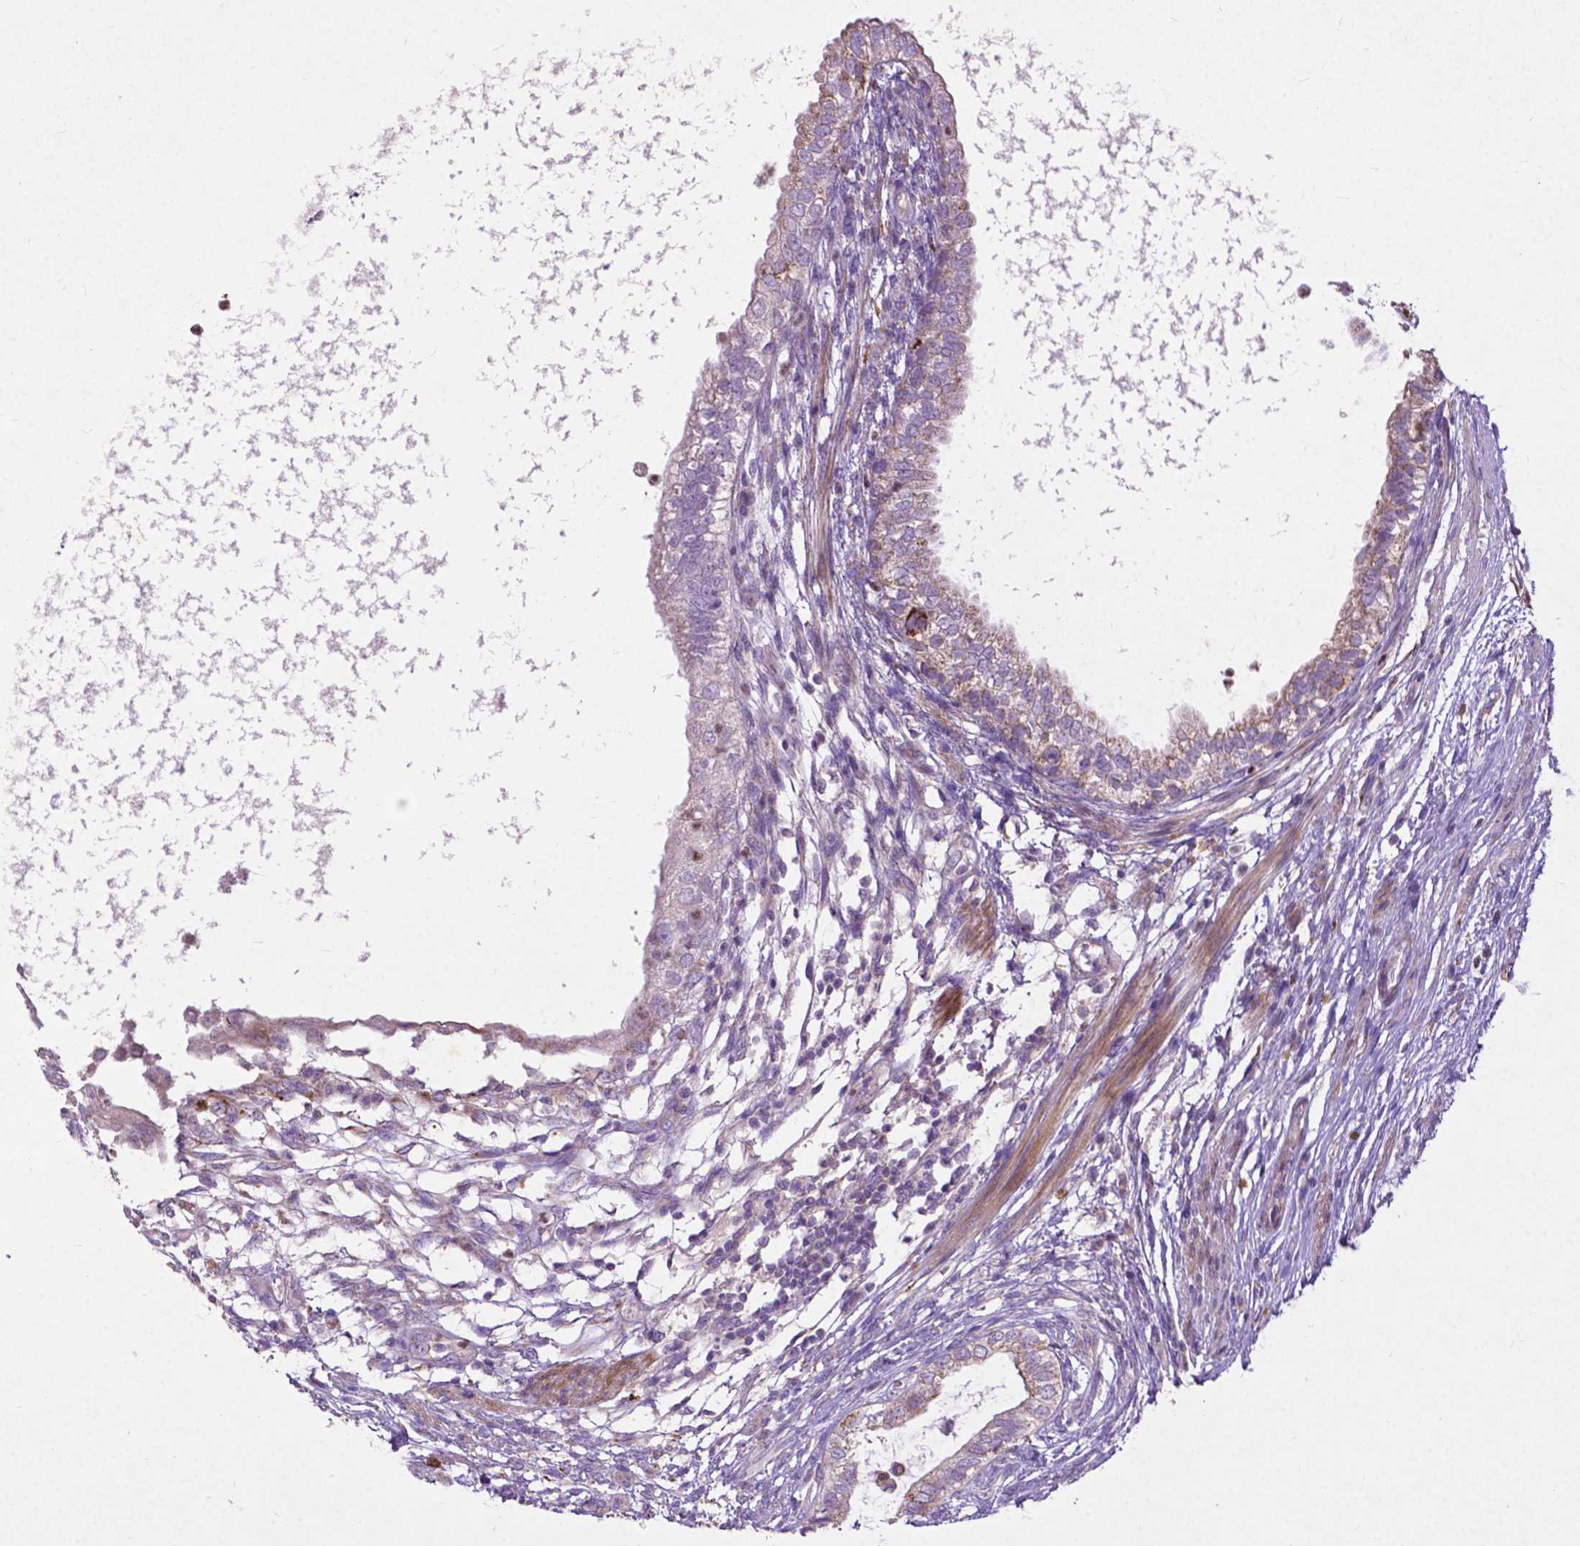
{"staining": {"intensity": "weak", "quantity": "<25%", "location": "cytoplasmic/membranous"}, "tissue": "testis cancer", "cell_type": "Tumor cells", "image_type": "cancer", "snomed": [{"axis": "morphology", "description": "Carcinoma, Embryonal, NOS"}, {"axis": "topography", "description": "Testis"}], "caption": "High magnification brightfield microscopy of embryonal carcinoma (testis) stained with DAB (3,3'-diaminobenzidine) (brown) and counterstained with hematoxylin (blue): tumor cells show no significant staining.", "gene": "THEGL", "patient": {"sex": "male", "age": 26}}